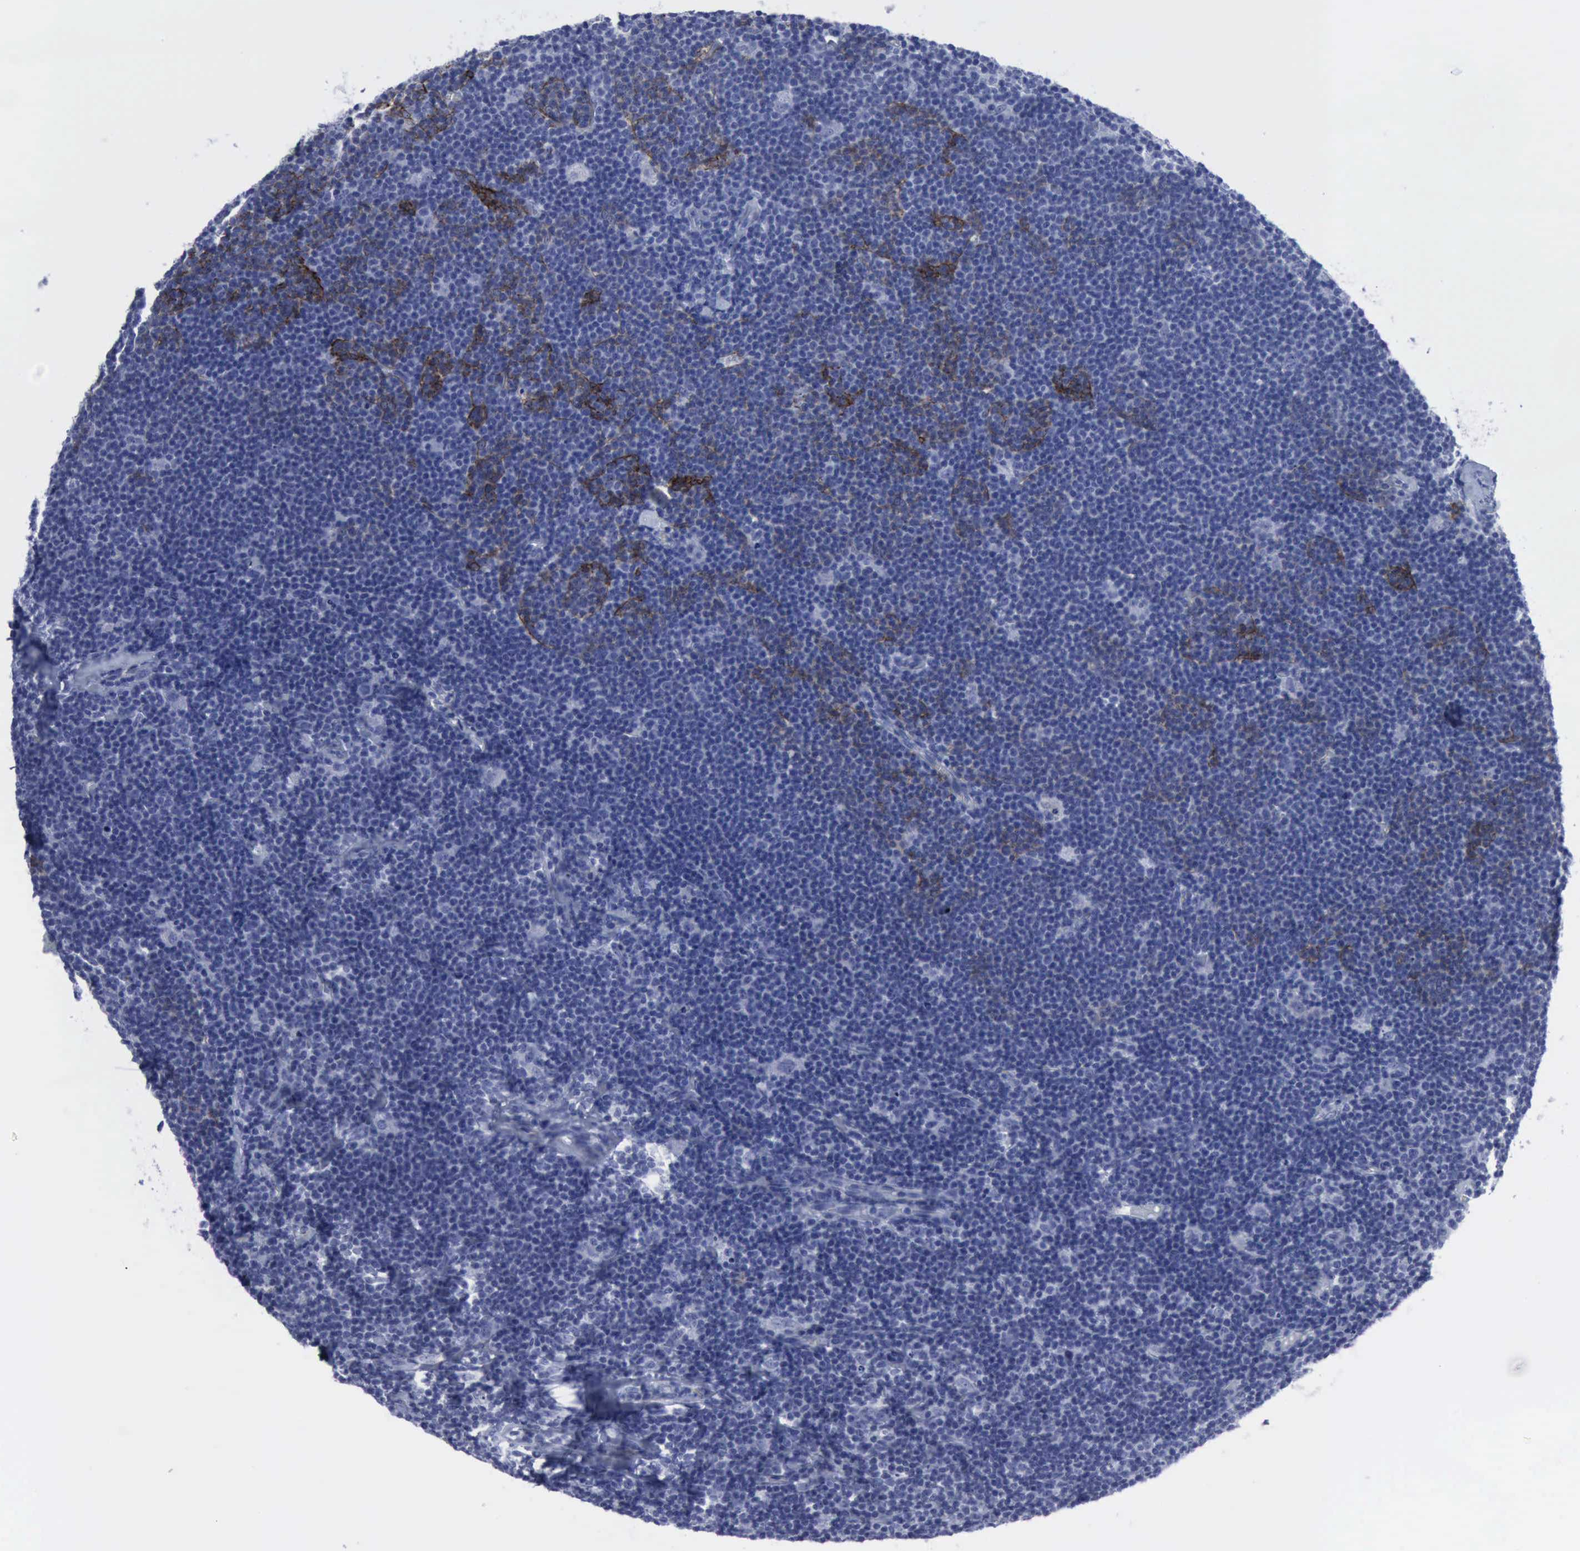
{"staining": {"intensity": "negative", "quantity": "none", "location": "none"}, "tissue": "lymphoma", "cell_type": "Tumor cells", "image_type": "cancer", "snomed": [{"axis": "morphology", "description": "Malignant lymphoma, non-Hodgkin's type, Low grade"}, {"axis": "topography", "description": "Lymph node"}], "caption": "Immunohistochemical staining of human lymphoma reveals no significant expression in tumor cells. The staining is performed using DAB (3,3'-diaminobenzidine) brown chromogen with nuclei counter-stained in using hematoxylin.", "gene": "NGFR", "patient": {"sex": "male", "age": 65}}